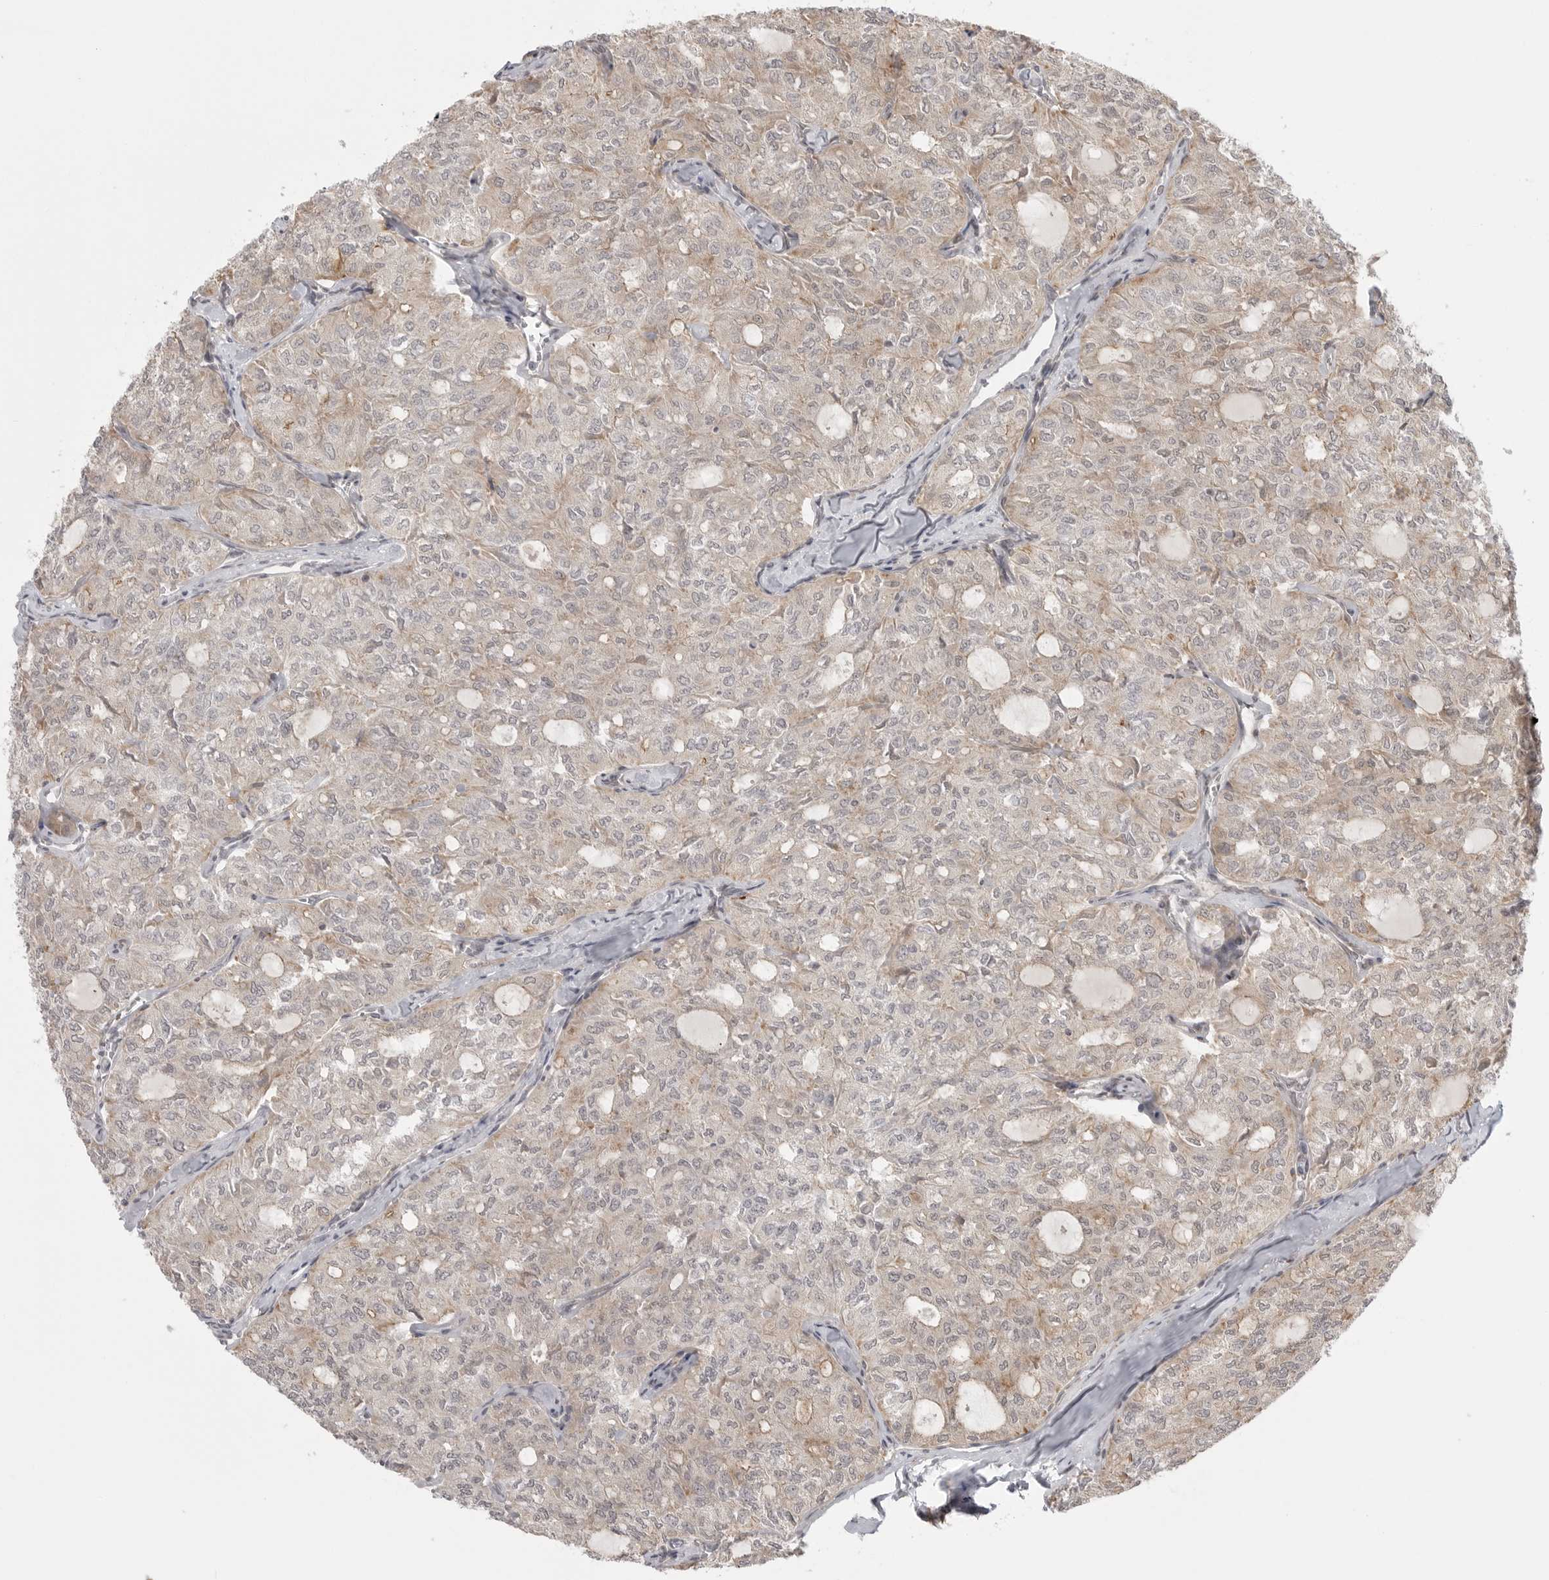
{"staining": {"intensity": "weak", "quantity": "<25%", "location": "cytoplasmic/membranous"}, "tissue": "thyroid cancer", "cell_type": "Tumor cells", "image_type": "cancer", "snomed": [{"axis": "morphology", "description": "Follicular adenoma carcinoma, NOS"}, {"axis": "topography", "description": "Thyroid gland"}], "caption": "High magnification brightfield microscopy of follicular adenoma carcinoma (thyroid) stained with DAB (brown) and counterstained with hematoxylin (blue): tumor cells show no significant staining.", "gene": "KALRN", "patient": {"sex": "male", "age": 75}}